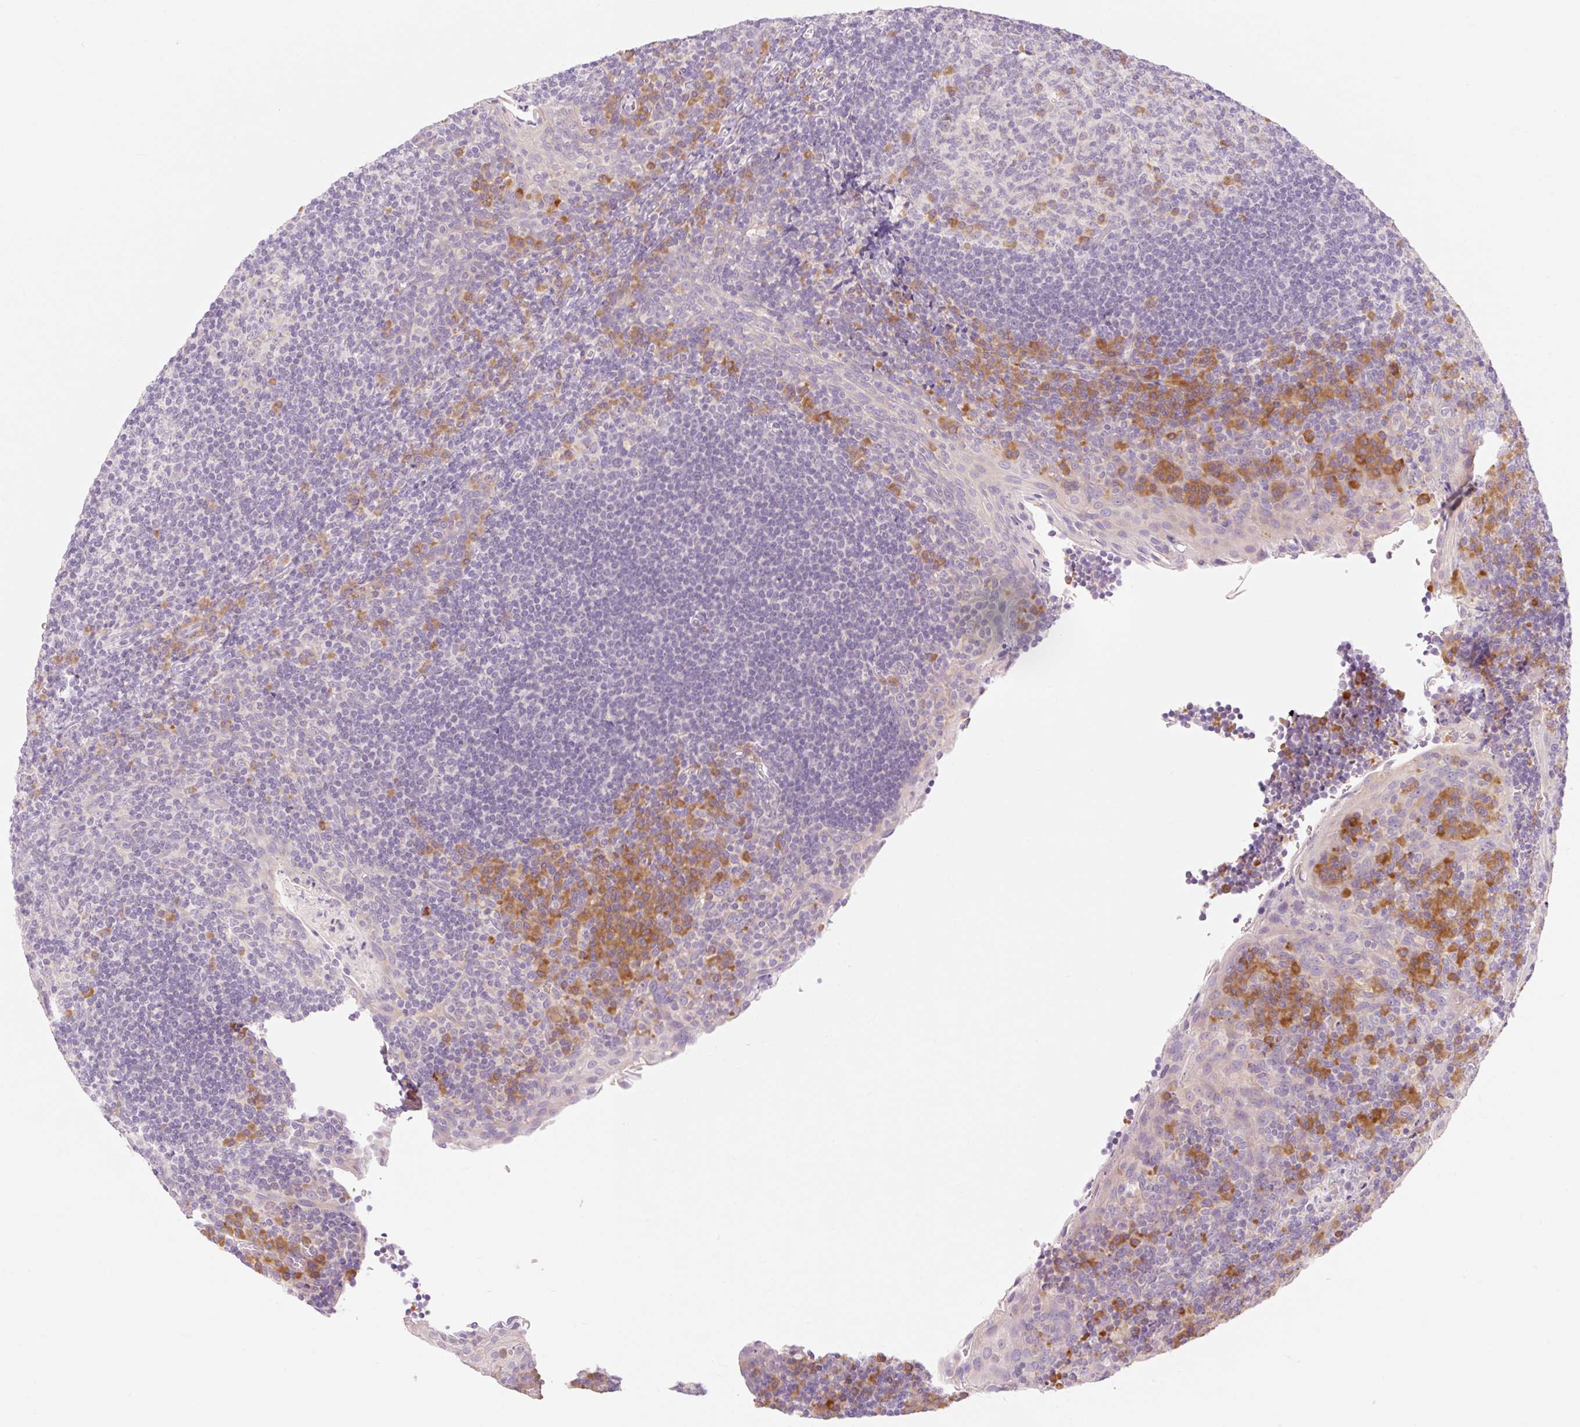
{"staining": {"intensity": "moderate", "quantity": "<25%", "location": "cytoplasmic/membranous"}, "tissue": "tonsil", "cell_type": "Germinal center cells", "image_type": "normal", "snomed": [{"axis": "morphology", "description": "Normal tissue, NOS"}, {"axis": "topography", "description": "Tonsil"}], "caption": "This is an image of immunohistochemistry staining of normal tonsil, which shows moderate staining in the cytoplasmic/membranous of germinal center cells.", "gene": "MYO1D", "patient": {"sex": "male", "age": 17}}